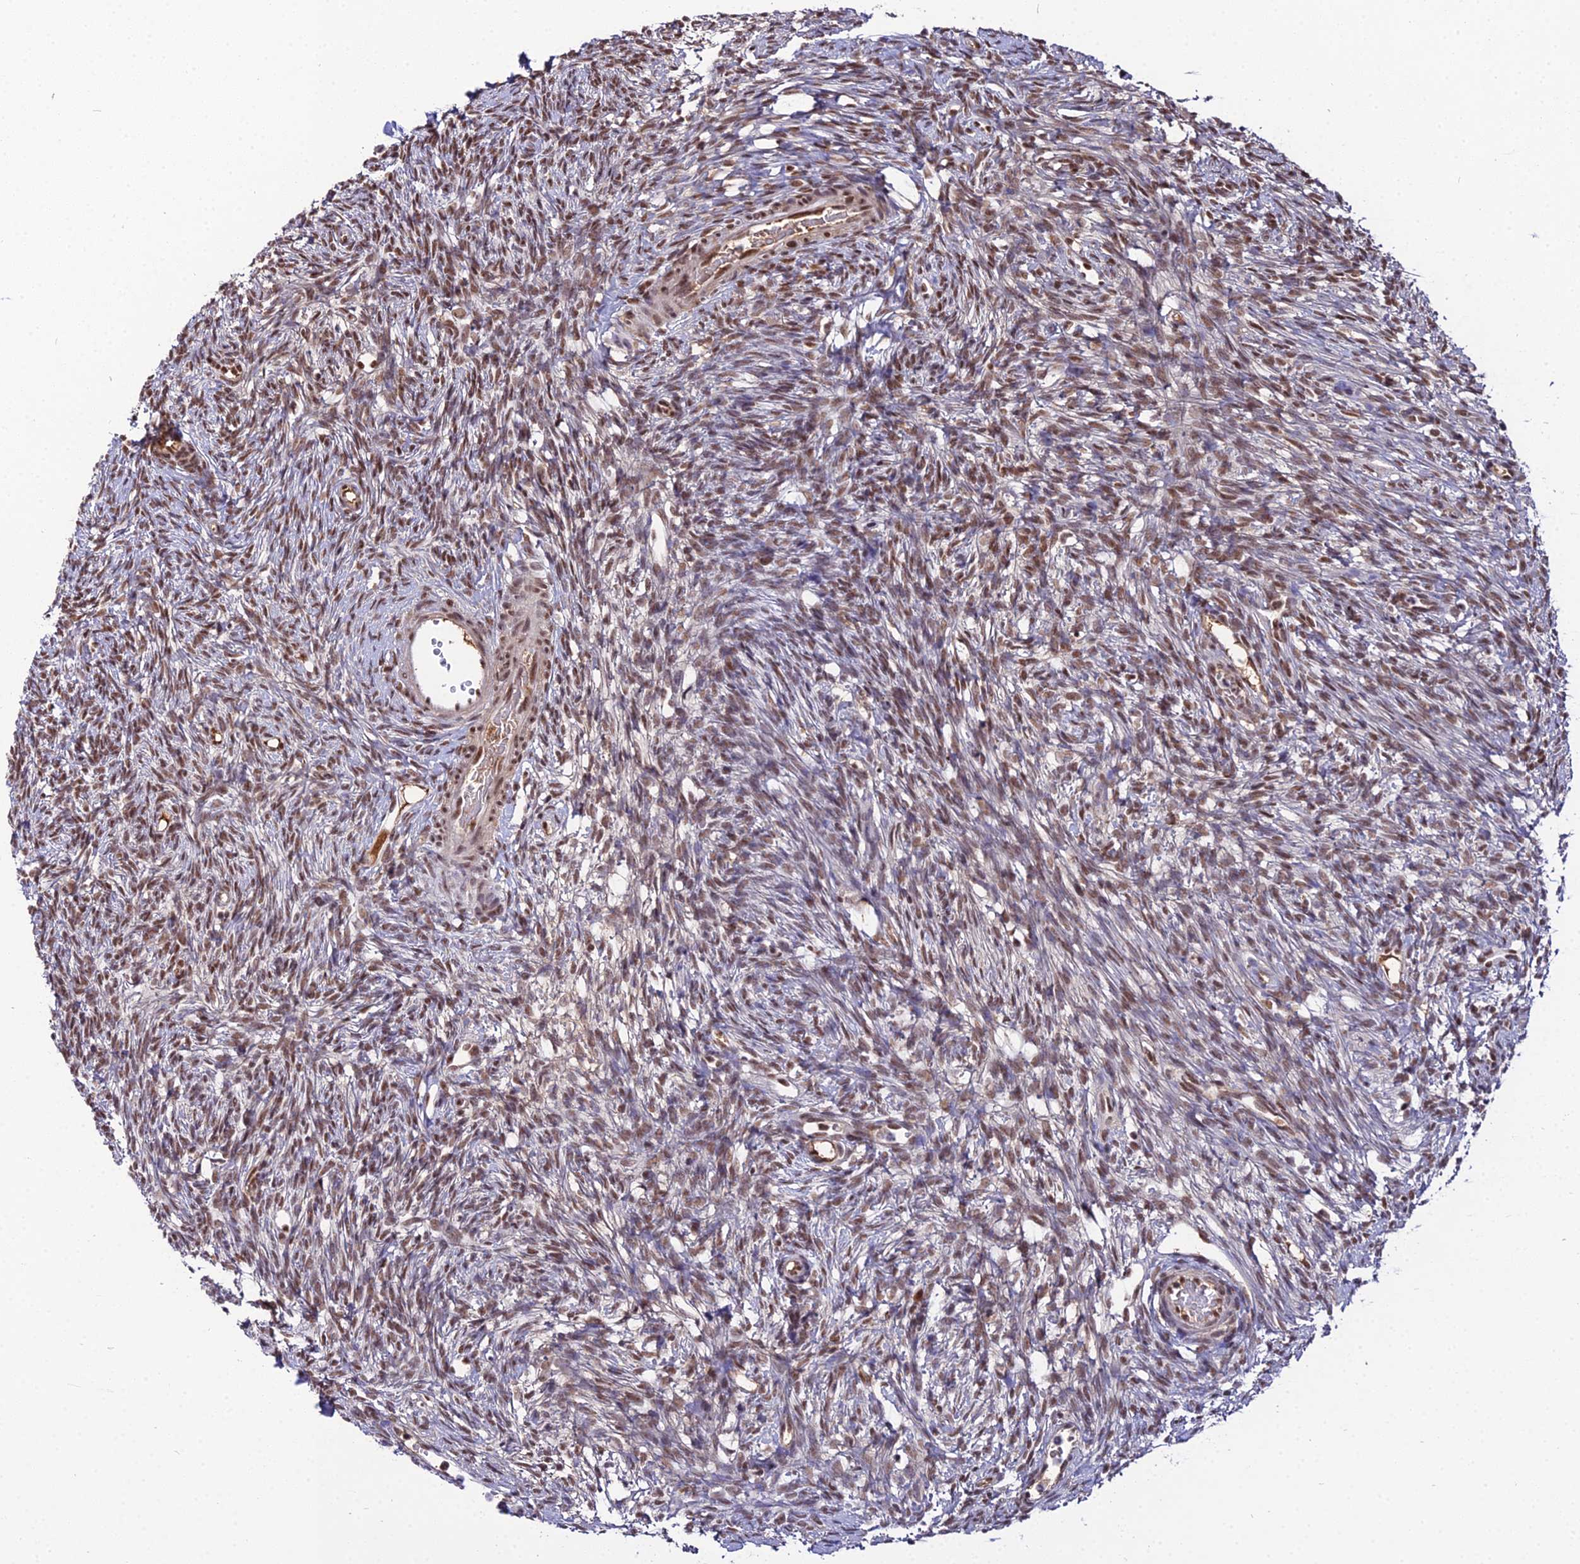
{"staining": {"intensity": "moderate", "quantity": "25%-75%", "location": "nuclear"}, "tissue": "ovary", "cell_type": "Ovarian stroma cells", "image_type": "normal", "snomed": [{"axis": "morphology", "description": "Normal tissue, NOS"}, {"axis": "topography", "description": "Ovary"}], "caption": "Ovary stained with immunohistochemistry (IHC) displays moderate nuclear expression in about 25%-75% of ovarian stroma cells. (IHC, brightfield microscopy, high magnification).", "gene": "RBM12", "patient": {"sex": "female", "age": 33}}